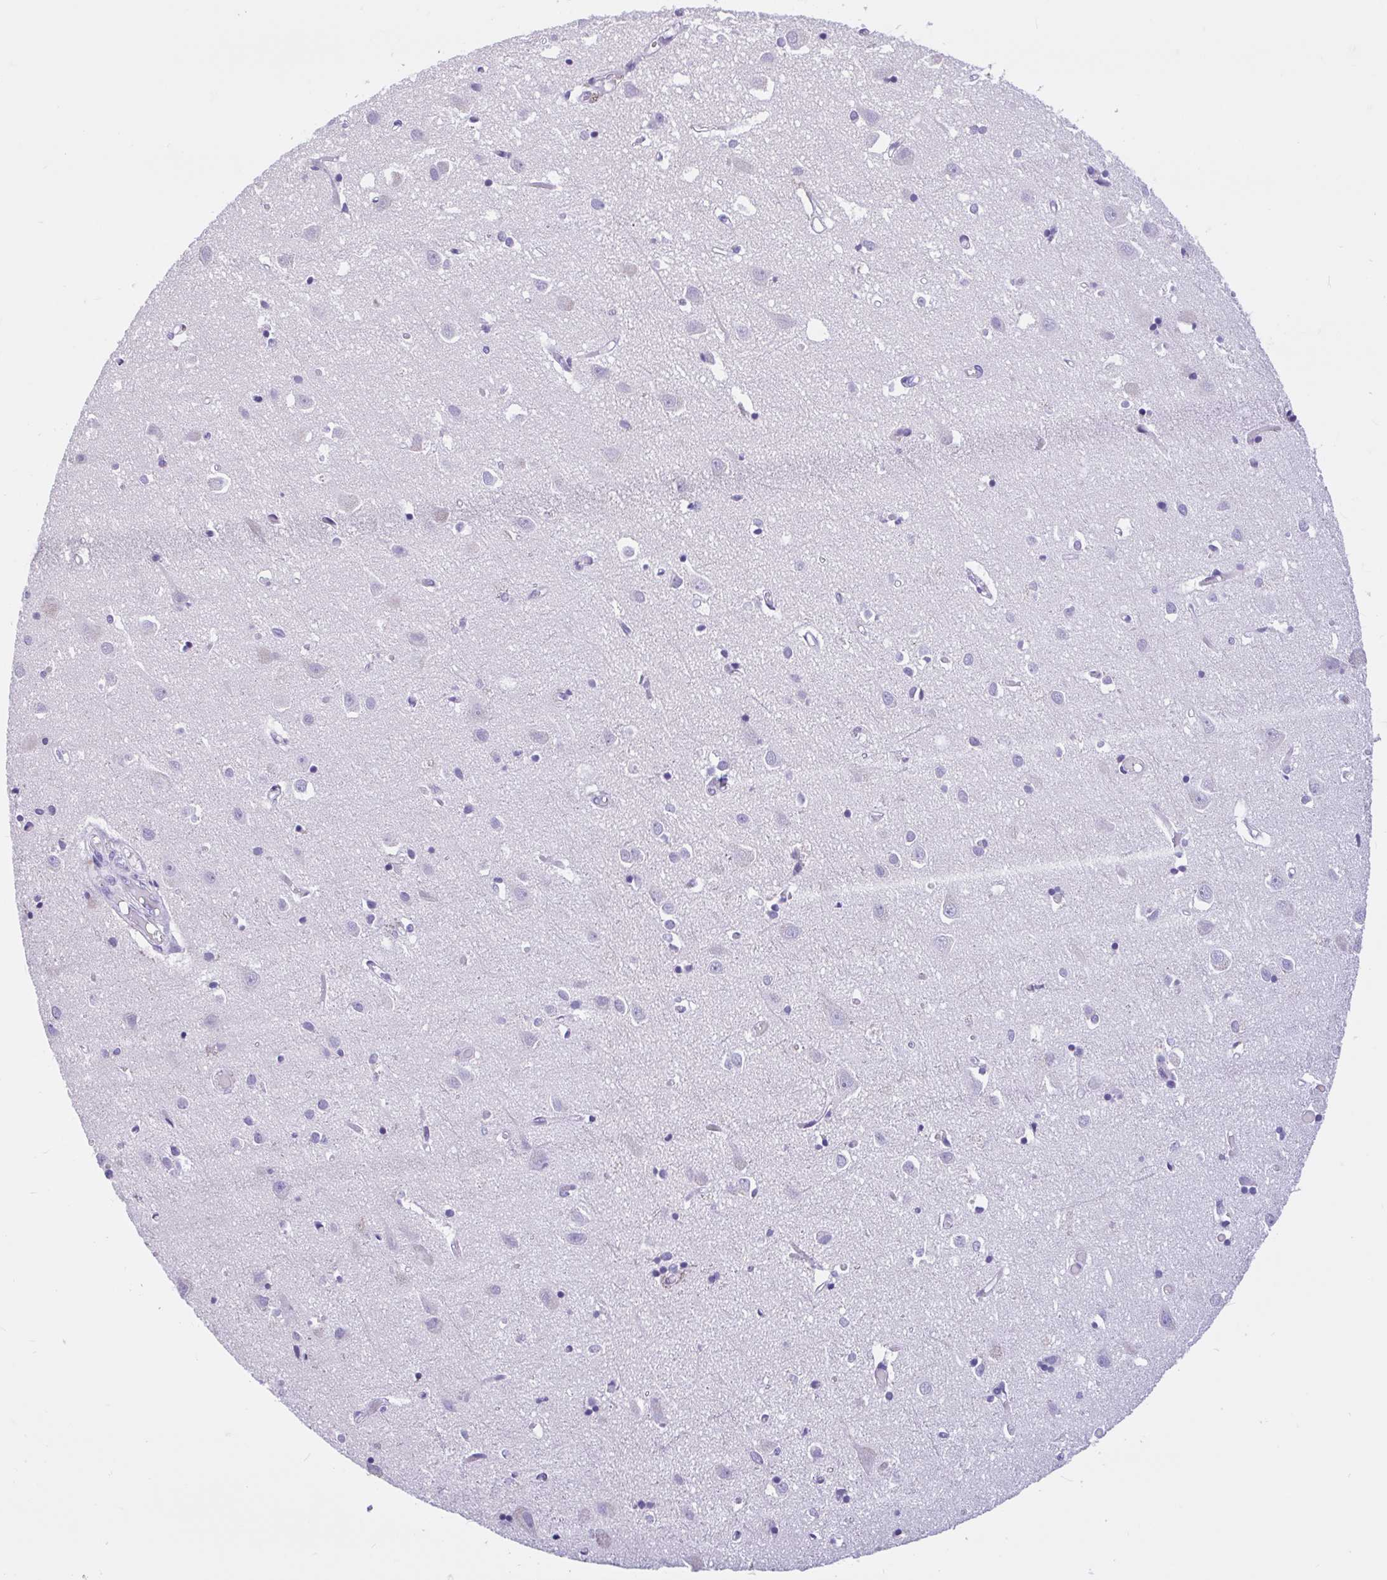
{"staining": {"intensity": "negative", "quantity": "none", "location": "none"}, "tissue": "cerebral cortex", "cell_type": "Endothelial cells", "image_type": "normal", "snomed": [{"axis": "morphology", "description": "Normal tissue, NOS"}, {"axis": "topography", "description": "Cerebral cortex"}], "caption": "Protein analysis of normal cerebral cortex shows no significant positivity in endothelial cells.", "gene": "ZNF319", "patient": {"sex": "male", "age": 70}}